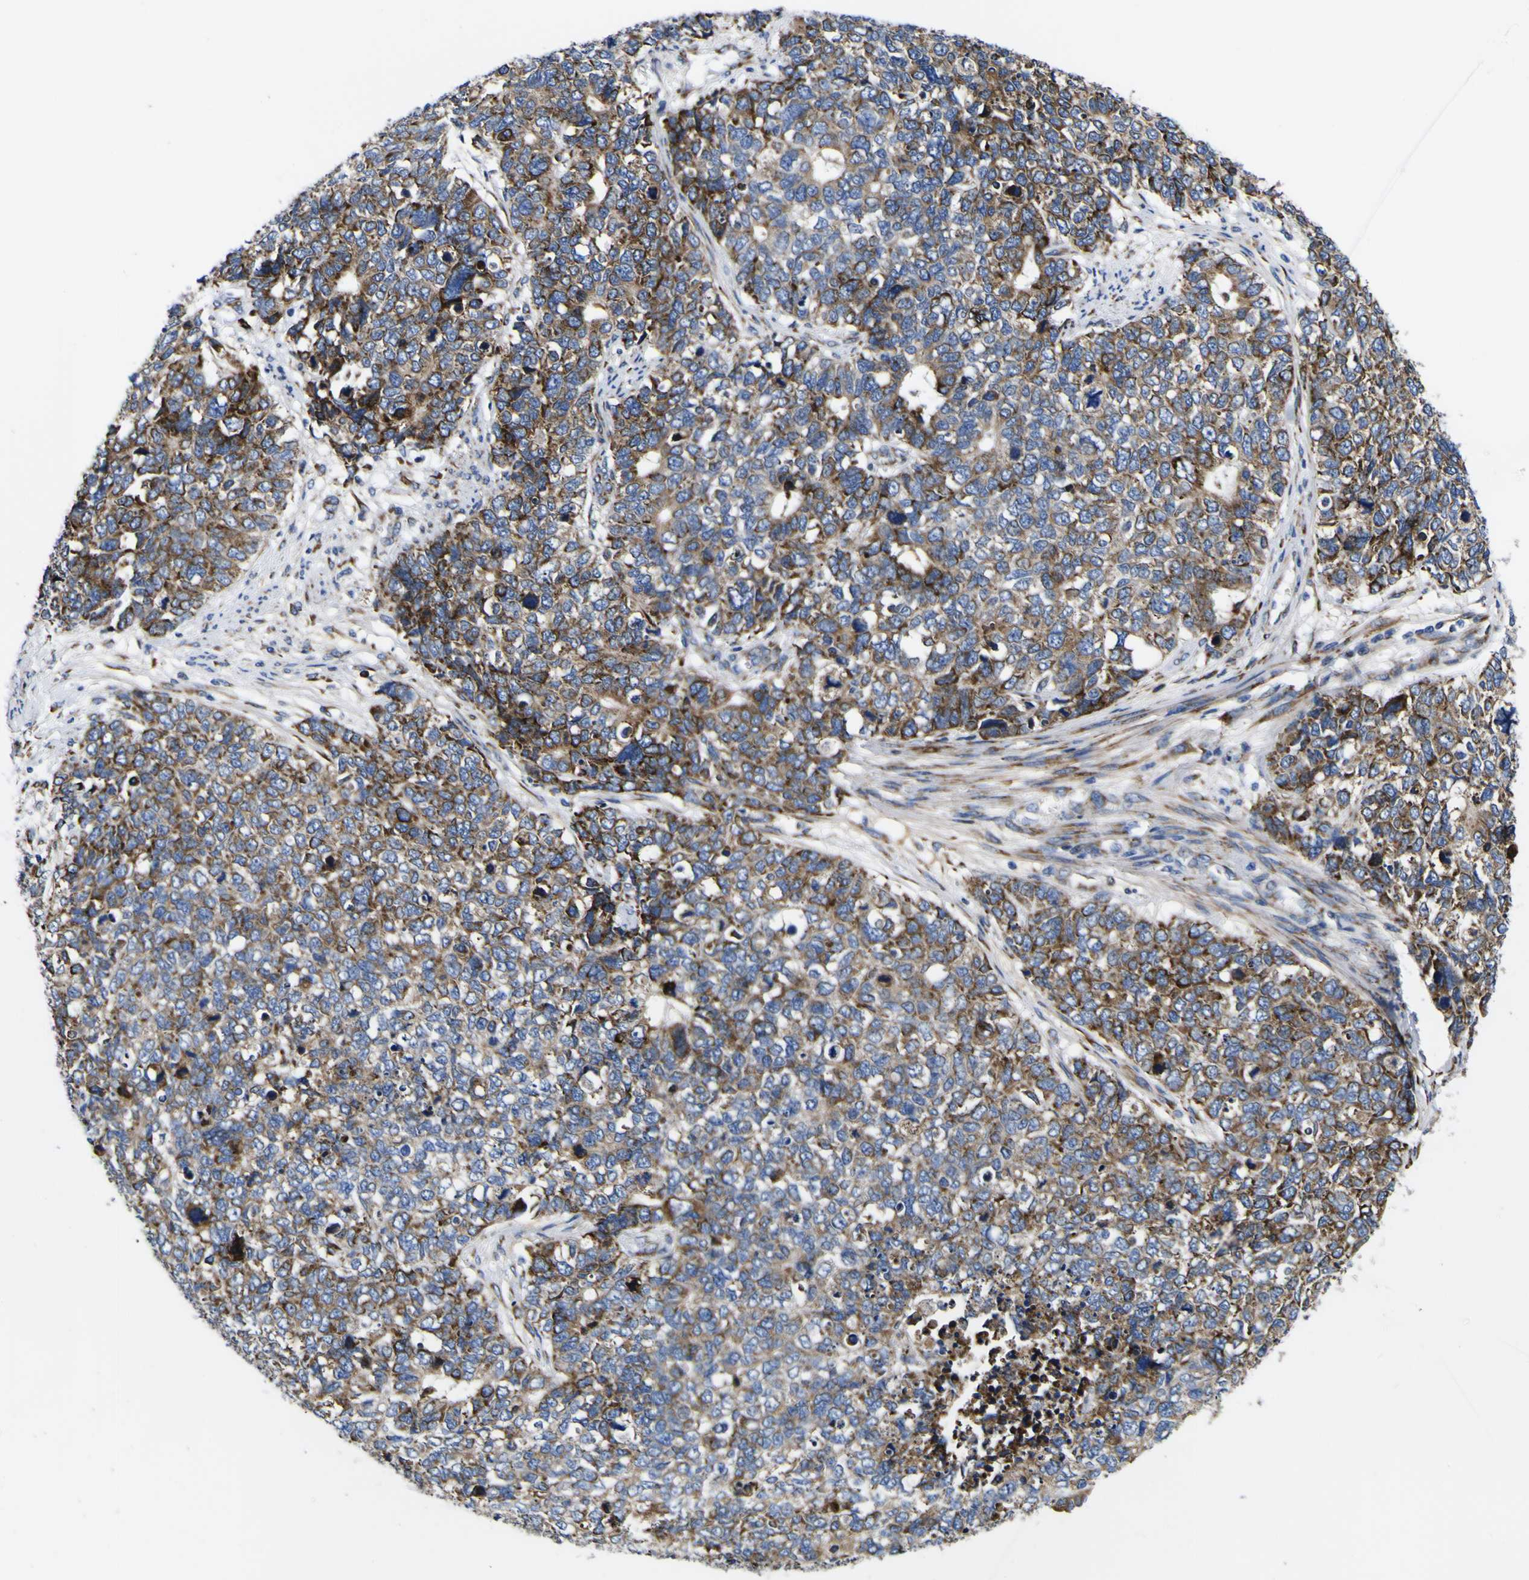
{"staining": {"intensity": "moderate", "quantity": "25%-75%", "location": "cytoplasmic/membranous"}, "tissue": "cervical cancer", "cell_type": "Tumor cells", "image_type": "cancer", "snomed": [{"axis": "morphology", "description": "Squamous cell carcinoma, NOS"}, {"axis": "topography", "description": "Cervix"}], "caption": "Squamous cell carcinoma (cervical) stained with a protein marker shows moderate staining in tumor cells.", "gene": "SCD", "patient": {"sex": "female", "age": 63}}